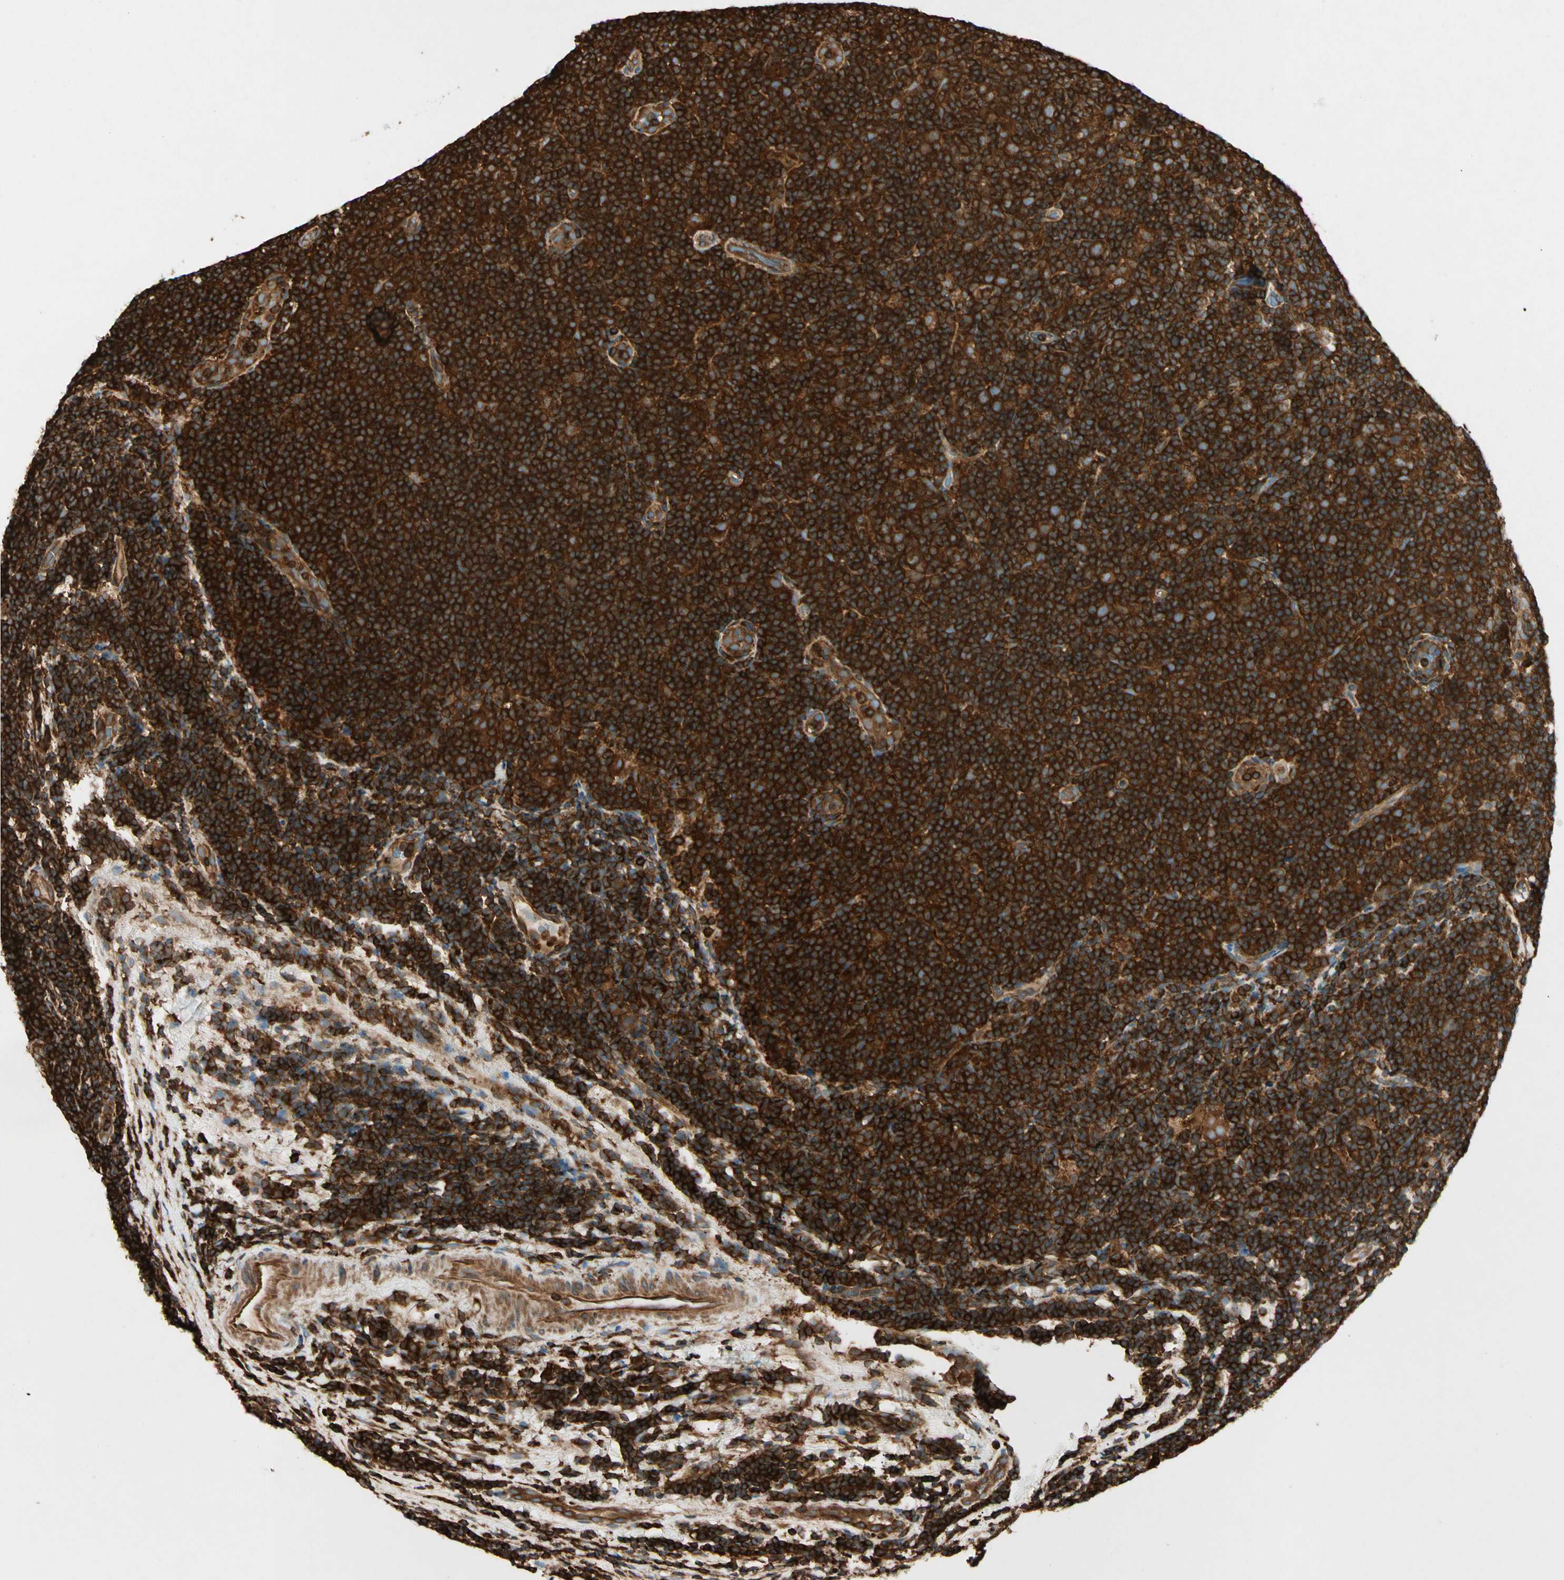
{"staining": {"intensity": "strong", "quantity": ">75%", "location": "cytoplasmic/membranous"}, "tissue": "lymphoma", "cell_type": "Tumor cells", "image_type": "cancer", "snomed": [{"axis": "morphology", "description": "Malignant lymphoma, non-Hodgkin's type, Low grade"}, {"axis": "topography", "description": "Lymph node"}], "caption": "Human low-grade malignant lymphoma, non-Hodgkin's type stained with a protein marker displays strong staining in tumor cells.", "gene": "ARPC2", "patient": {"sex": "male", "age": 83}}